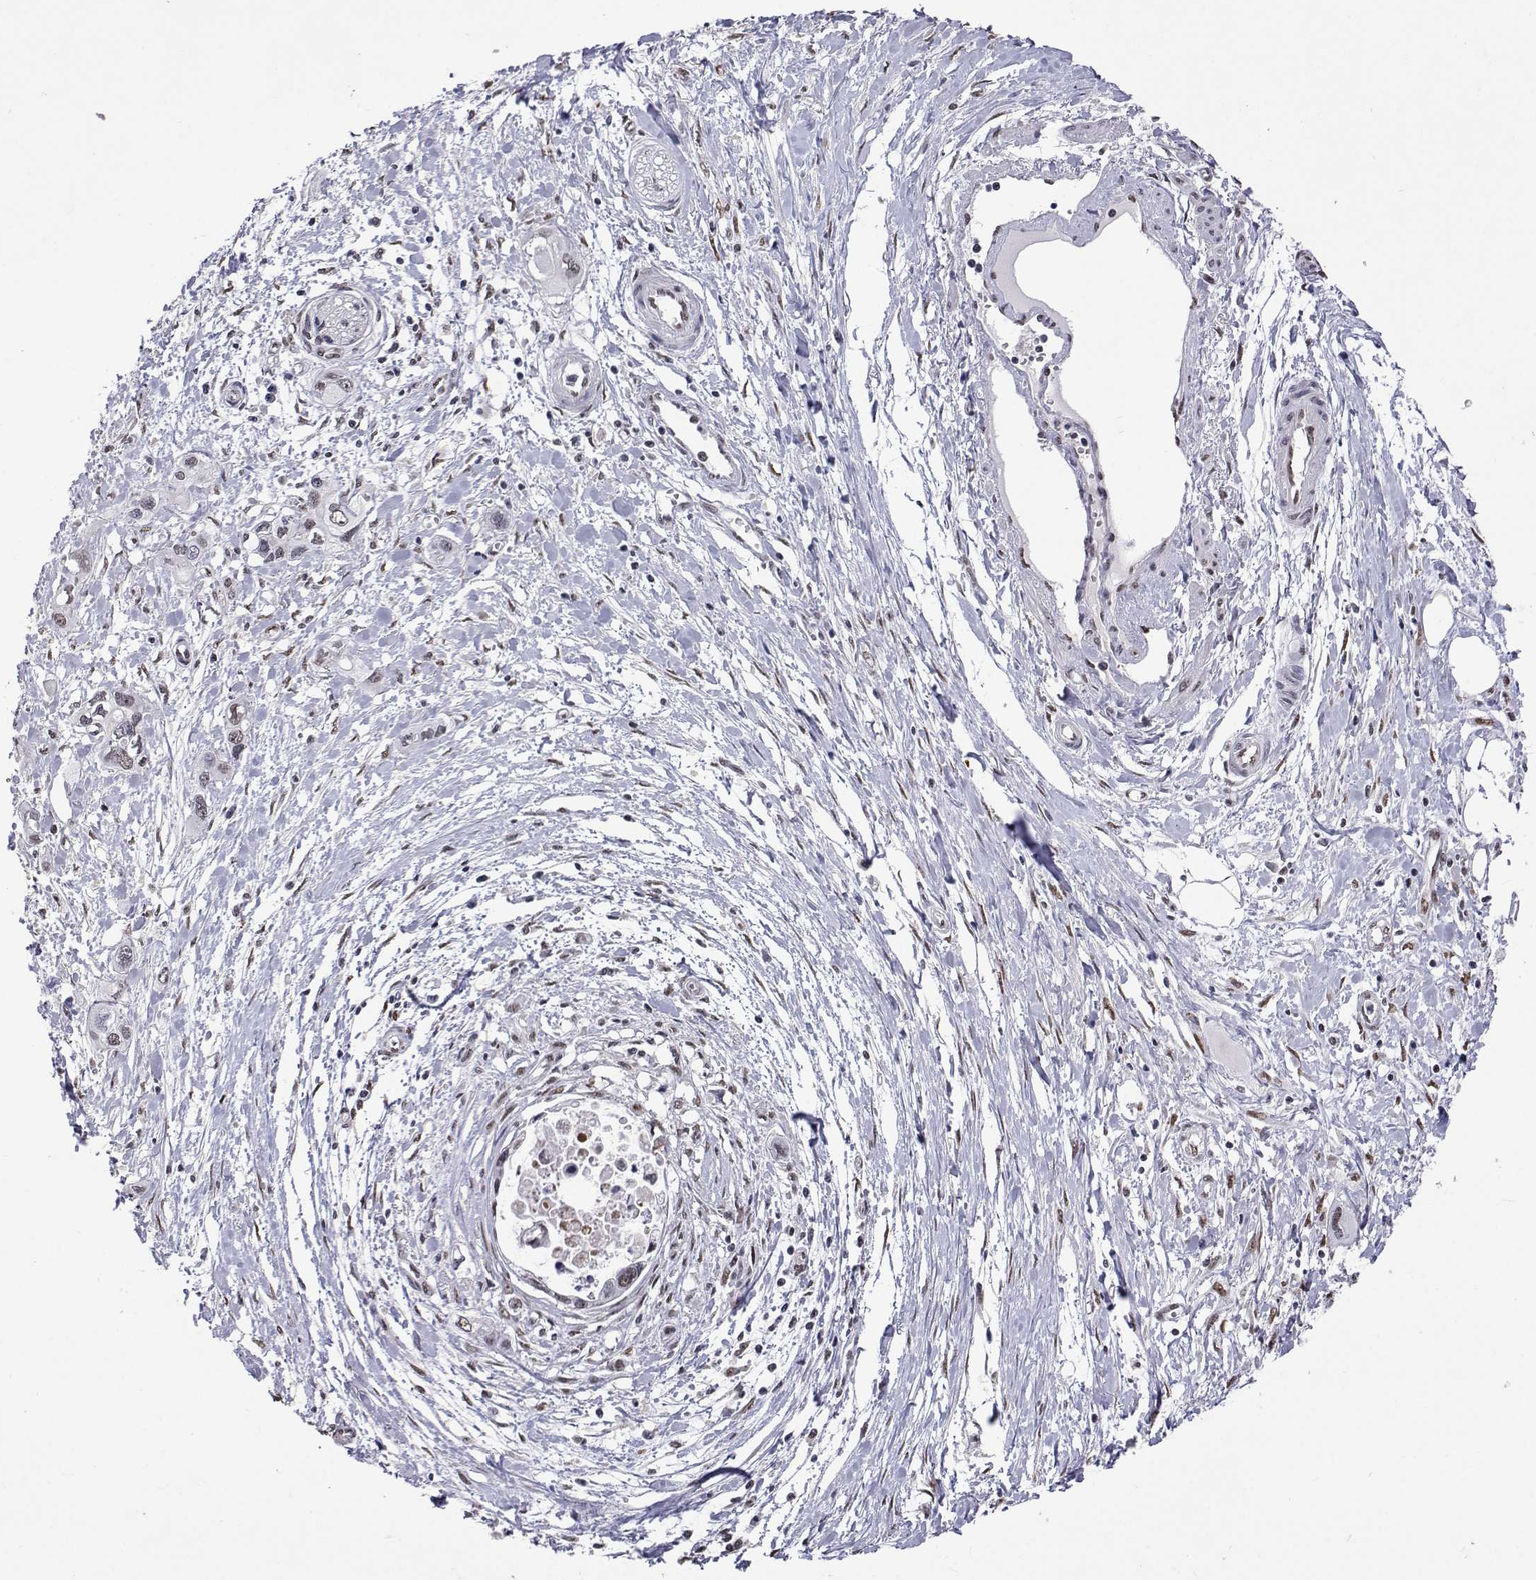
{"staining": {"intensity": "weak", "quantity": "<25%", "location": "nuclear"}, "tissue": "pancreatic cancer", "cell_type": "Tumor cells", "image_type": "cancer", "snomed": [{"axis": "morphology", "description": "Adenocarcinoma, NOS"}, {"axis": "topography", "description": "Pancreas"}], "caption": "DAB immunohistochemical staining of pancreatic cancer displays no significant expression in tumor cells. (Stains: DAB immunohistochemistry (IHC) with hematoxylin counter stain, Microscopy: brightfield microscopy at high magnification).", "gene": "HNRNPA0", "patient": {"sex": "male", "age": 60}}